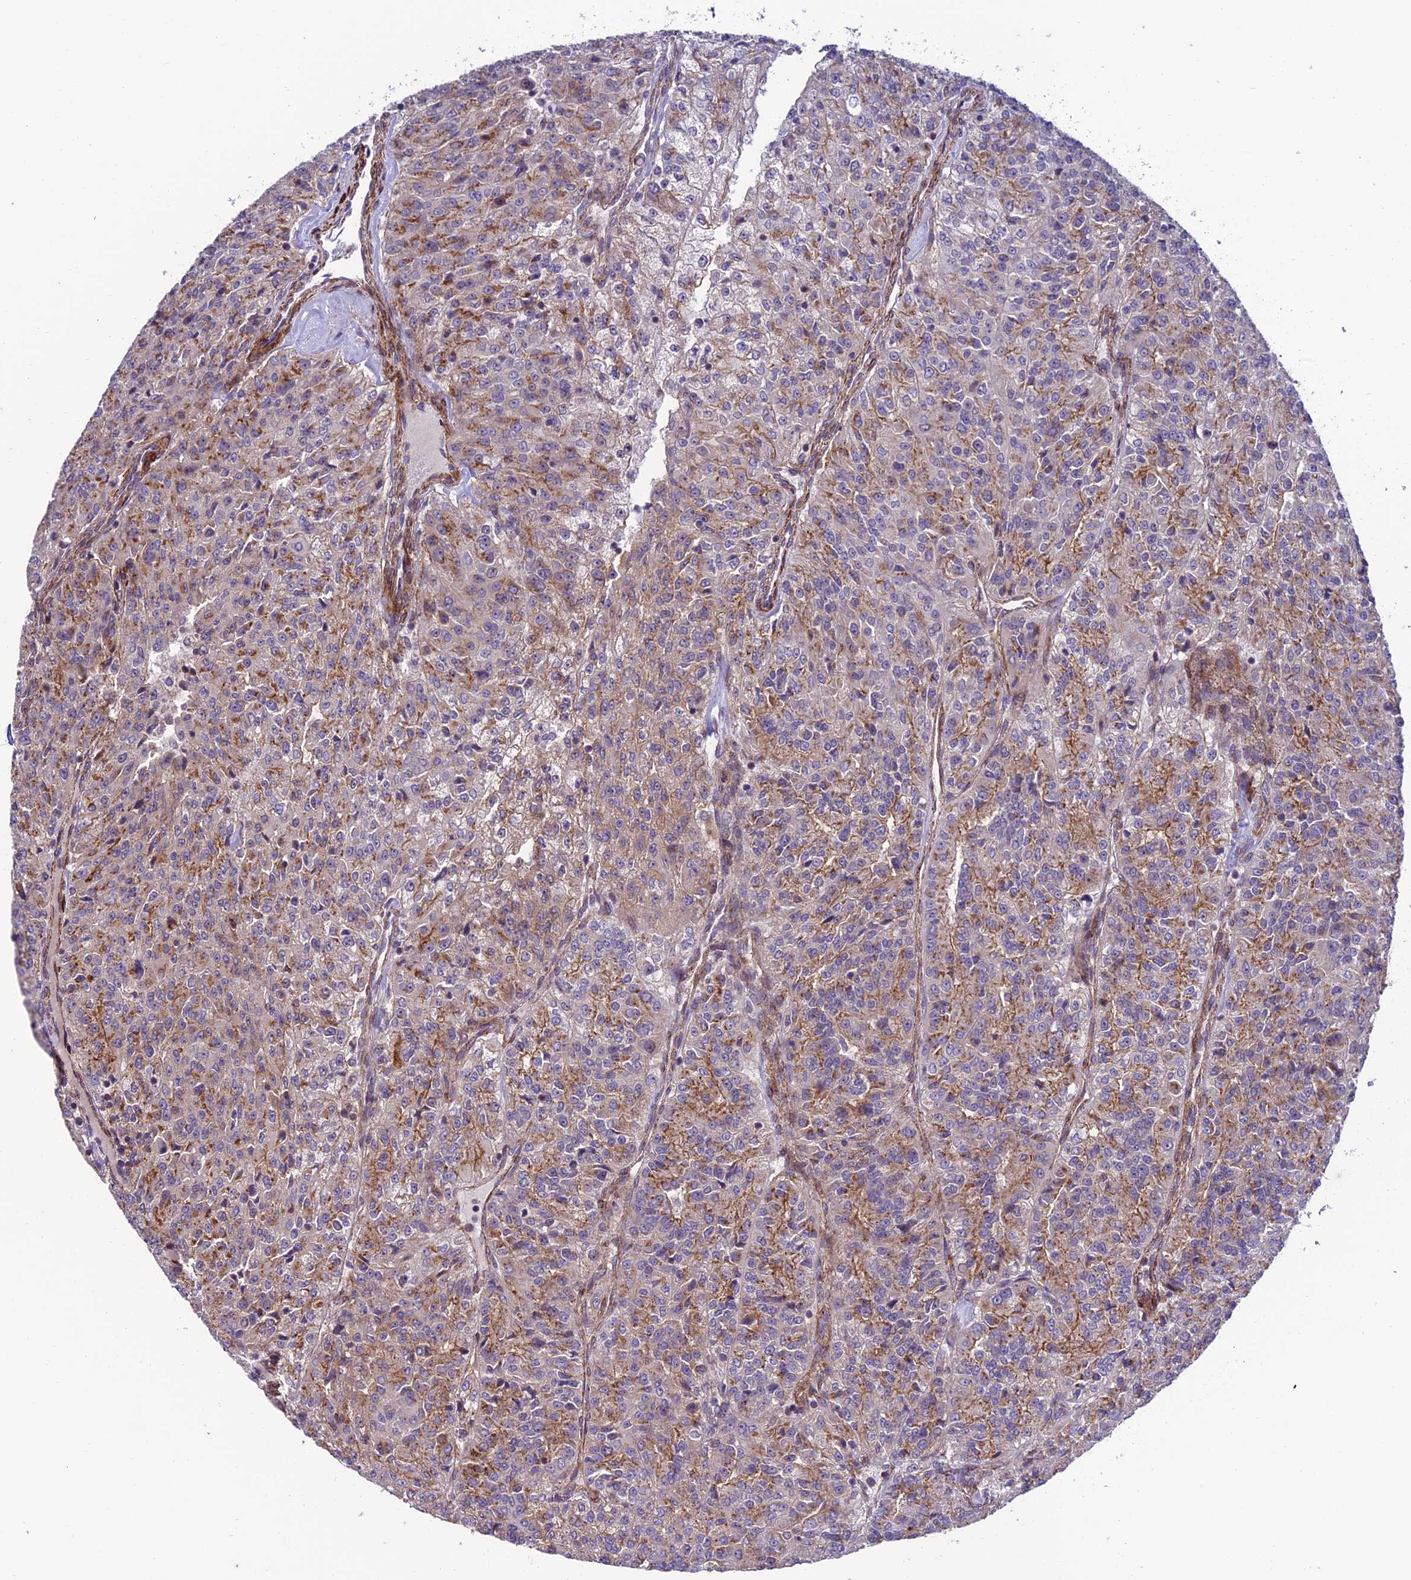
{"staining": {"intensity": "moderate", "quantity": "<25%", "location": "cytoplasmic/membranous"}, "tissue": "renal cancer", "cell_type": "Tumor cells", "image_type": "cancer", "snomed": [{"axis": "morphology", "description": "Adenocarcinoma, NOS"}, {"axis": "topography", "description": "Kidney"}], "caption": "A brown stain highlights moderate cytoplasmic/membranous expression of a protein in human renal cancer tumor cells. The staining was performed using DAB (3,3'-diaminobenzidine), with brown indicating positive protein expression. Nuclei are stained blue with hematoxylin.", "gene": "TNIP3", "patient": {"sex": "female", "age": 63}}